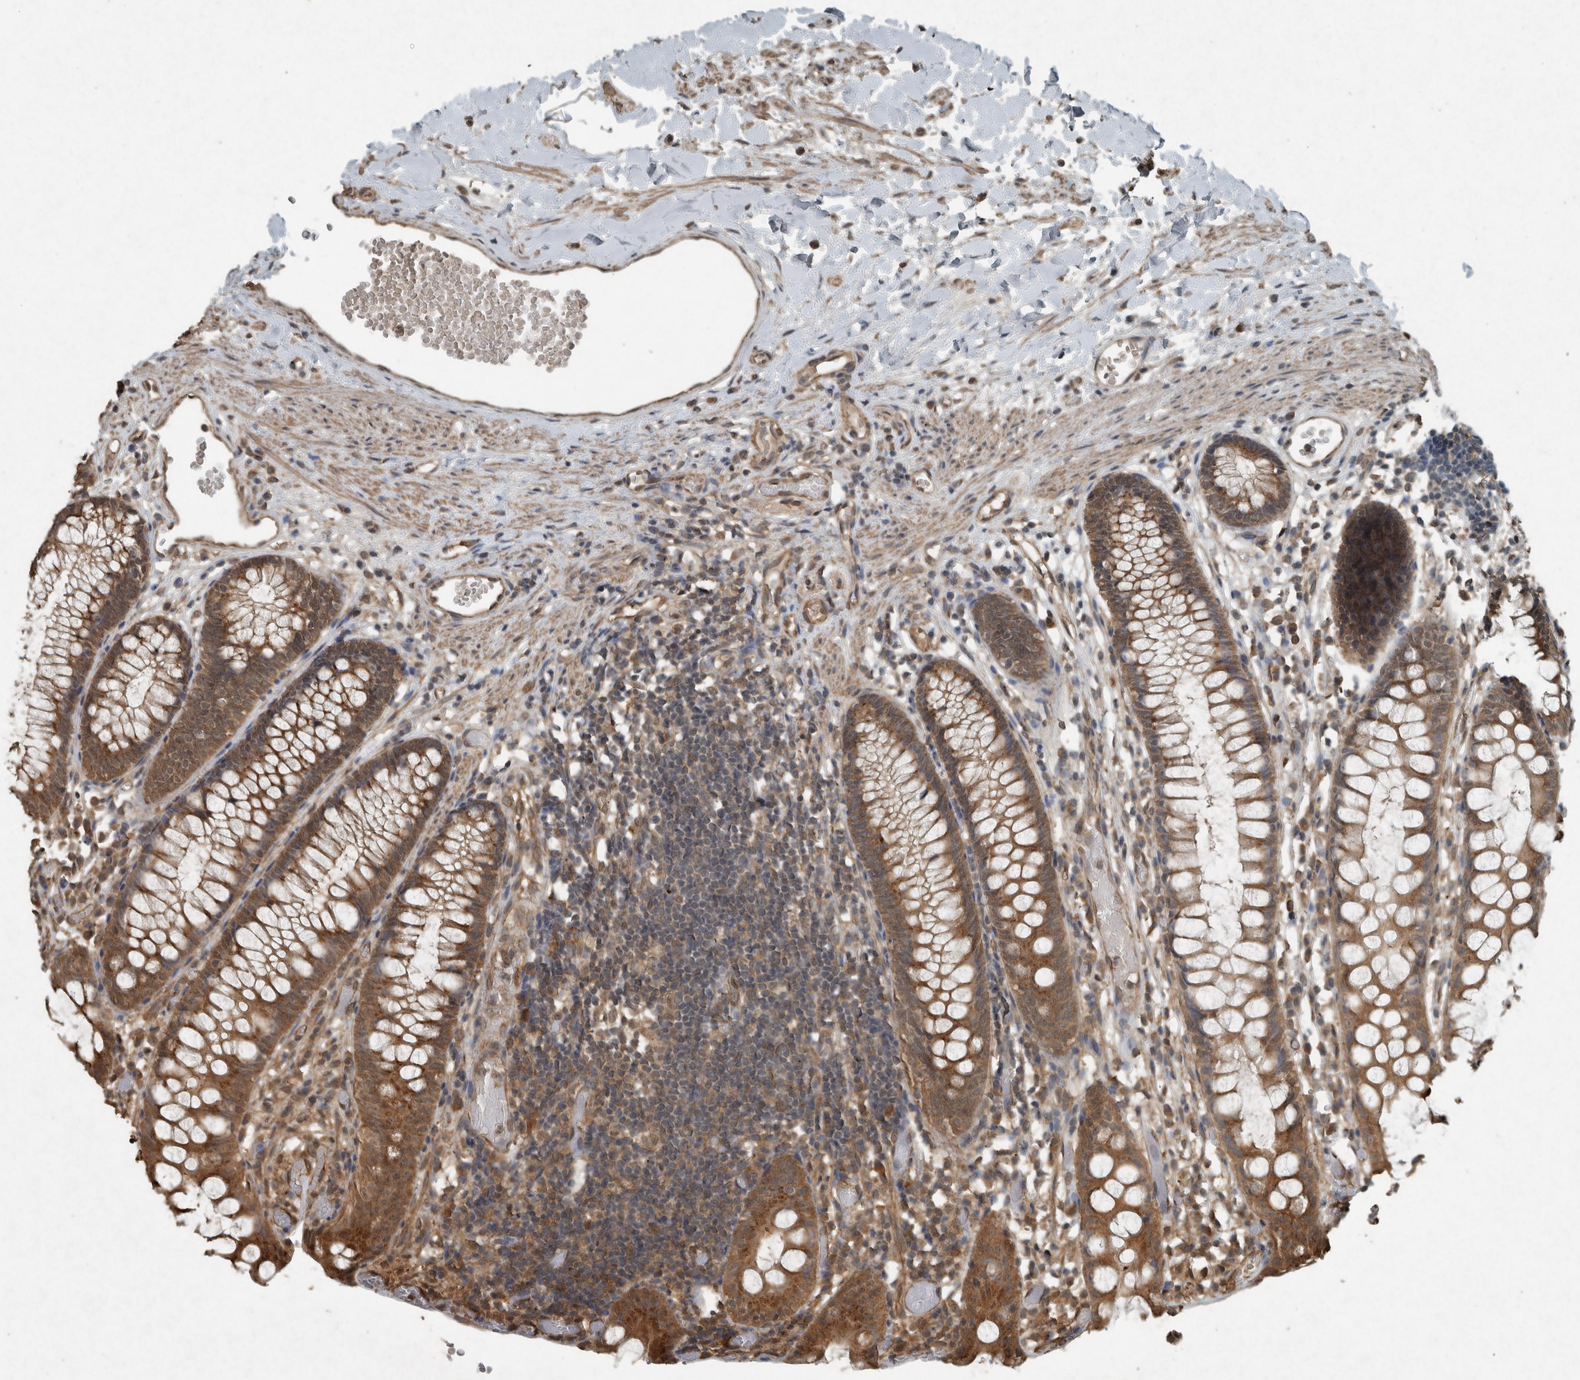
{"staining": {"intensity": "moderate", "quantity": ">75%", "location": "cytoplasmic/membranous"}, "tissue": "colon", "cell_type": "Endothelial cells", "image_type": "normal", "snomed": [{"axis": "morphology", "description": "Normal tissue, NOS"}, {"axis": "topography", "description": "Colon"}], "caption": "Colon stained with IHC exhibits moderate cytoplasmic/membranous expression in about >75% of endothelial cells. Ihc stains the protein of interest in brown and the nuclei are stained blue.", "gene": "ARHGEF12", "patient": {"sex": "male", "age": 14}}